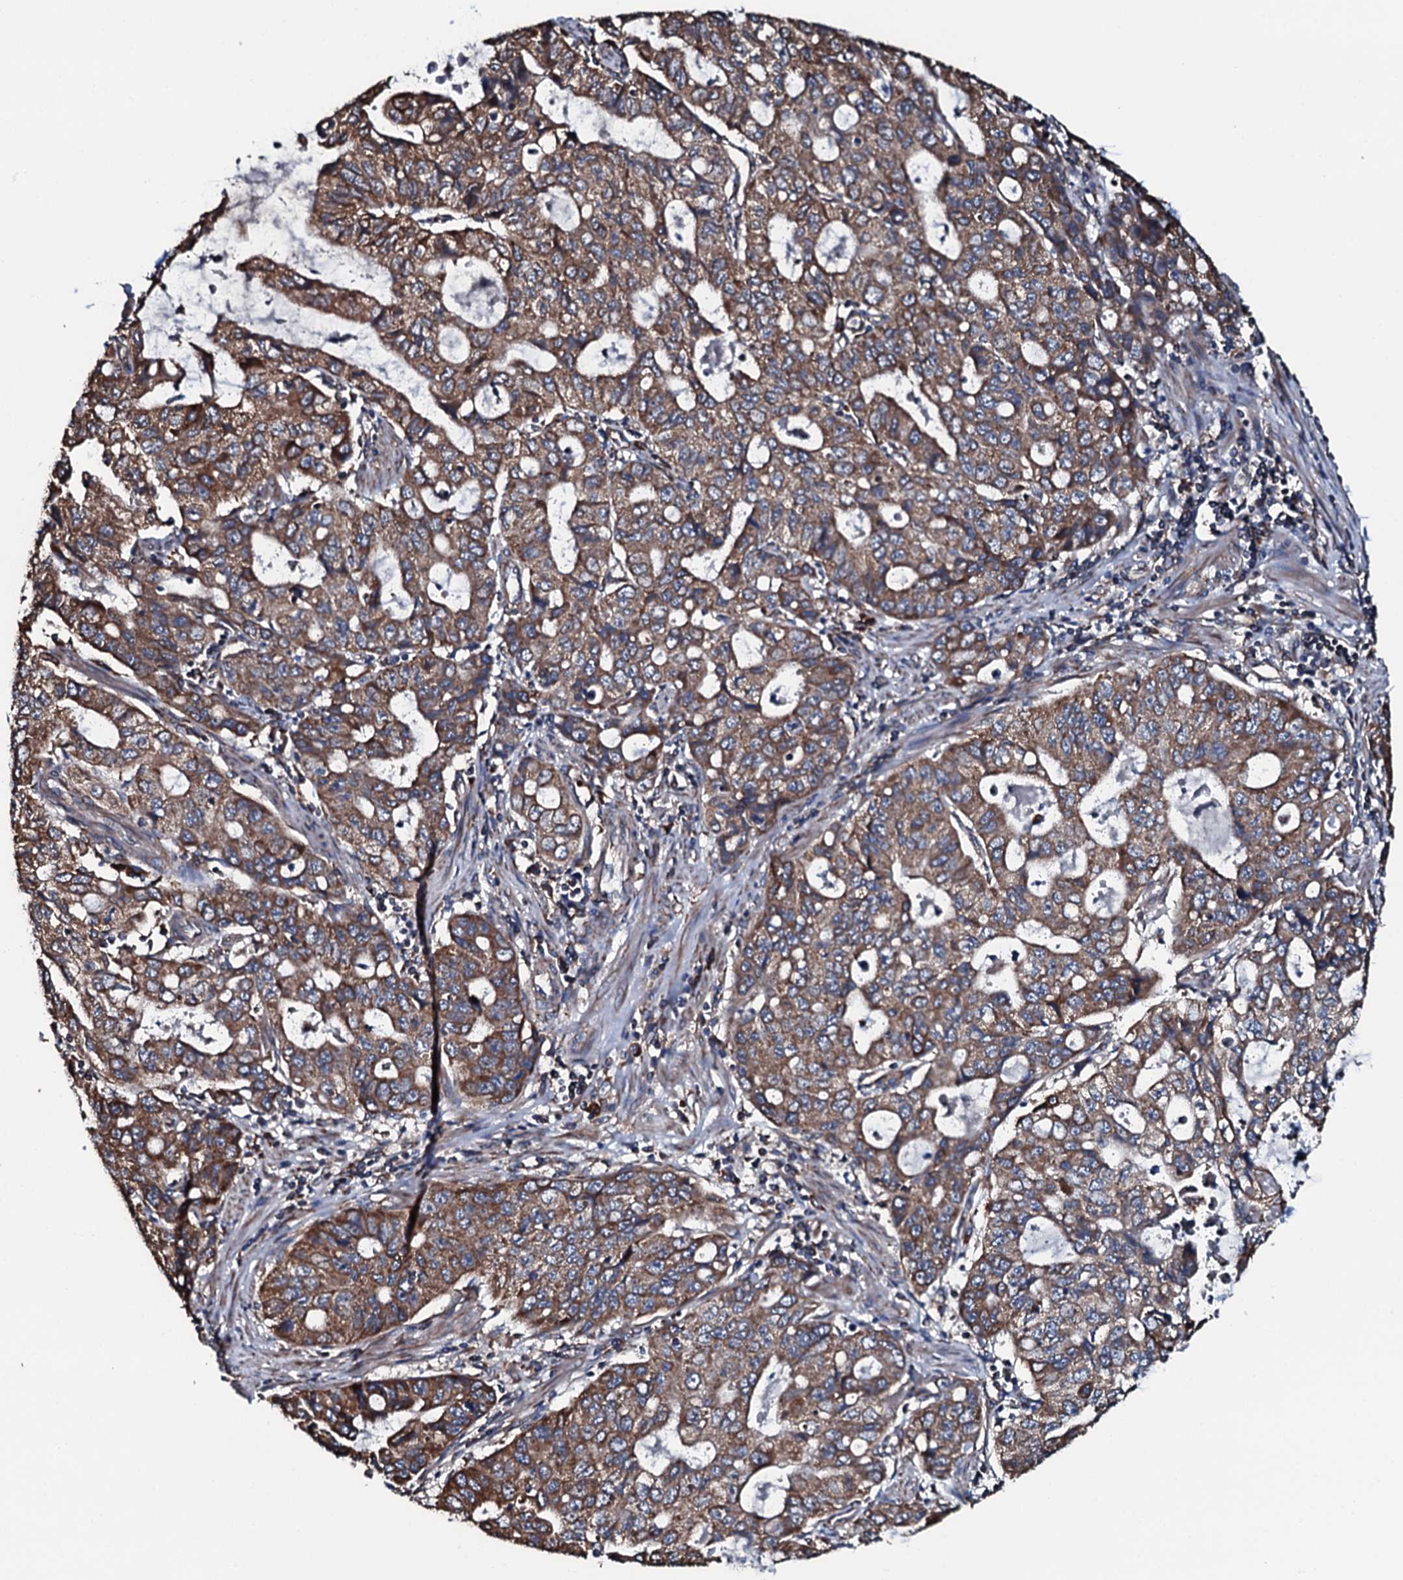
{"staining": {"intensity": "moderate", "quantity": ">75%", "location": "cytoplasmic/membranous"}, "tissue": "stomach cancer", "cell_type": "Tumor cells", "image_type": "cancer", "snomed": [{"axis": "morphology", "description": "Adenocarcinoma, NOS"}, {"axis": "topography", "description": "Stomach, upper"}], "caption": "IHC (DAB) staining of stomach adenocarcinoma exhibits moderate cytoplasmic/membranous protein expression in about >75% of tumor cells. Nuclei are stained in blue.", "gene": "RAB12", "patient": {"sex": "female", "age": 52}}